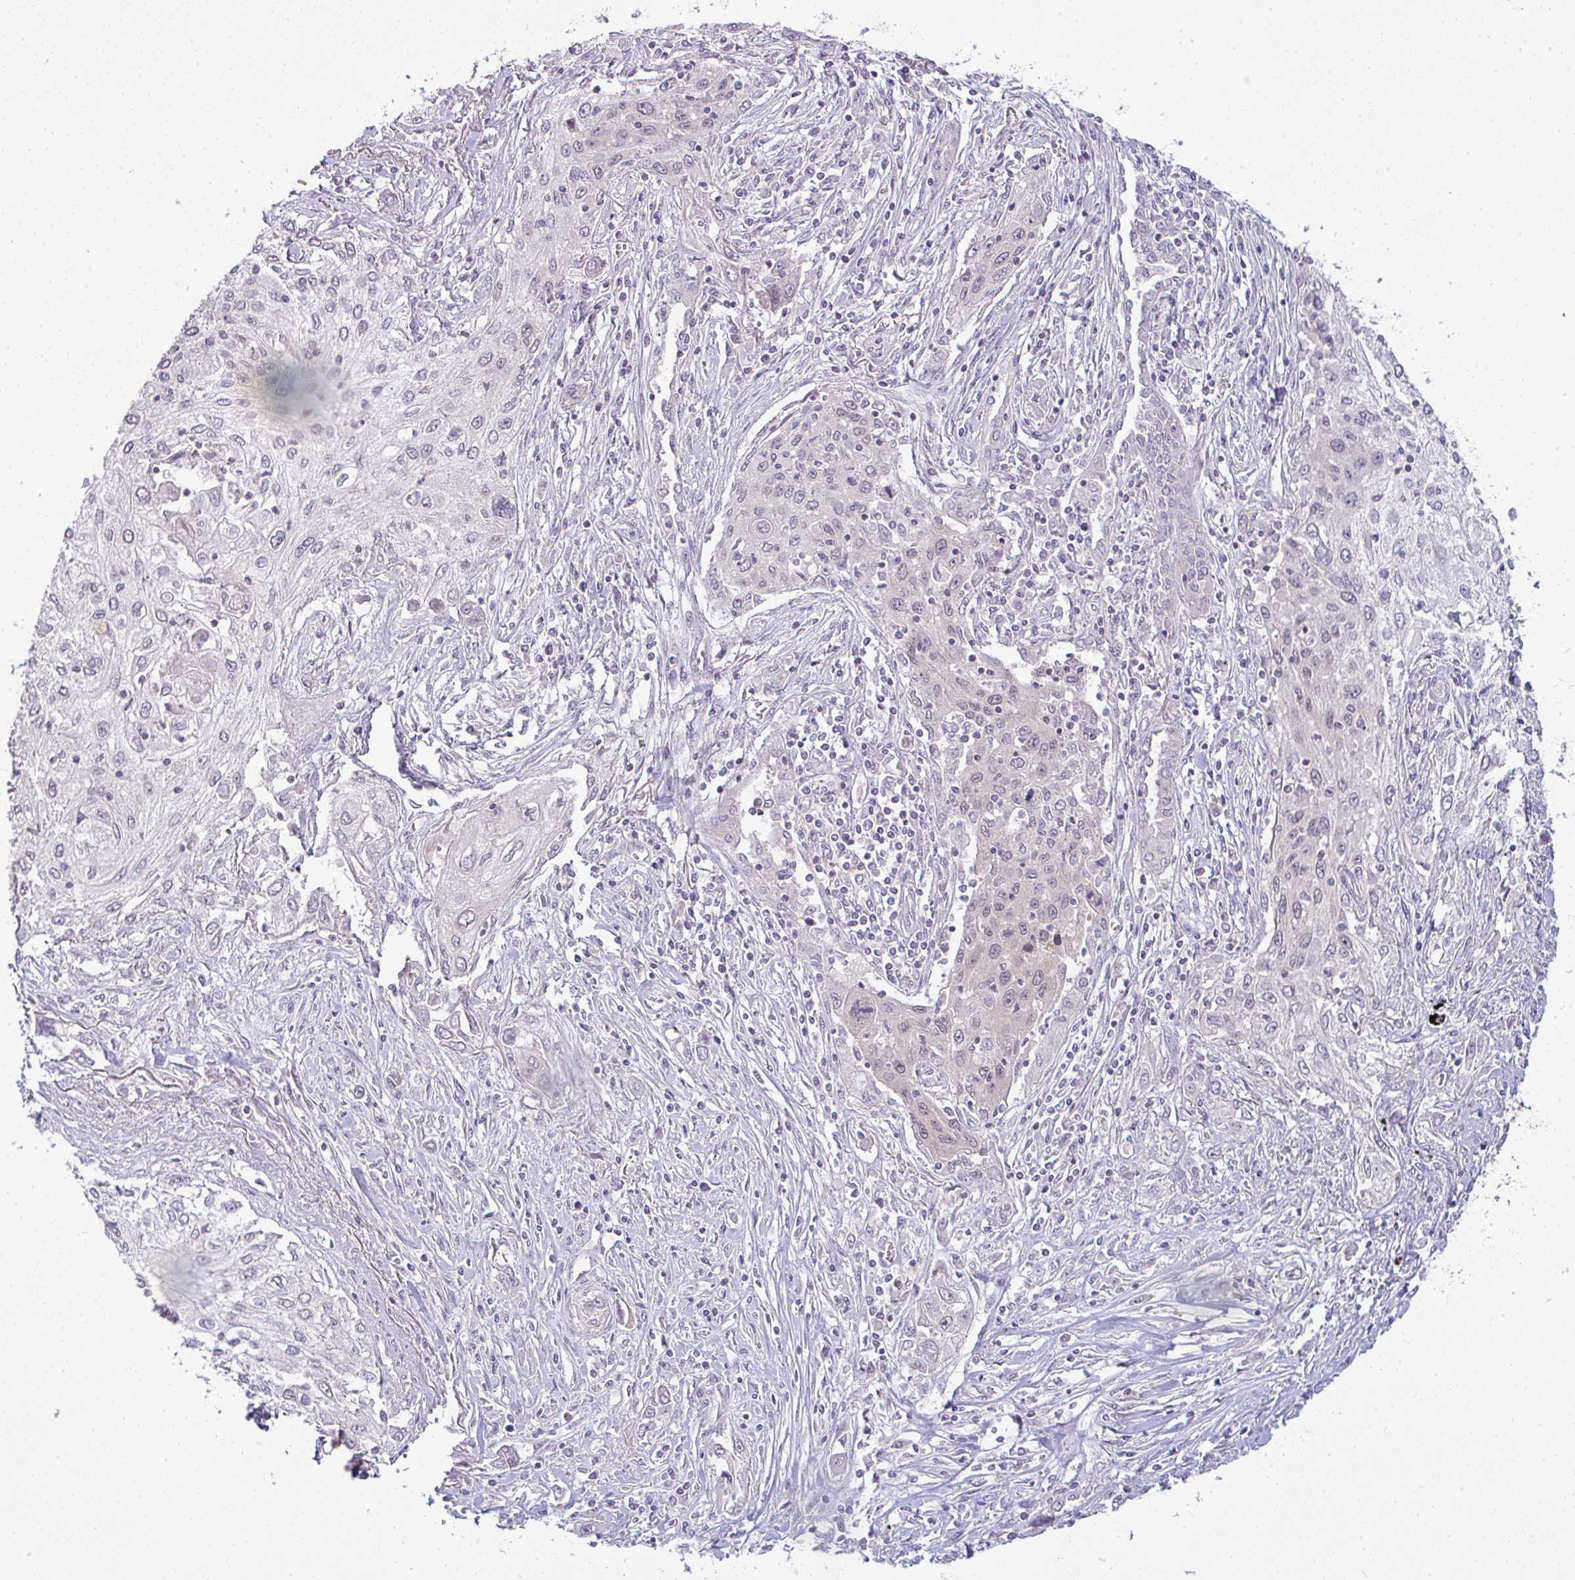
{"staining": {"intensity": "negative", "quantity": "none", "location": "none"}, "tissue": "lung cancer", "cell_type": "Tumor cells", "image_type": "cancer", "snomed": [{"axis": "morphology", "description": "Squamous cell carcinoma, NOS"}, {"axis": "topography", "description": "Lung"}], "caption": "There is no significant expression in tumor cells of lung squamous cell carcinoma.", "gene": "CSE1L", "patient": {"sex": "female", "age": 69}}